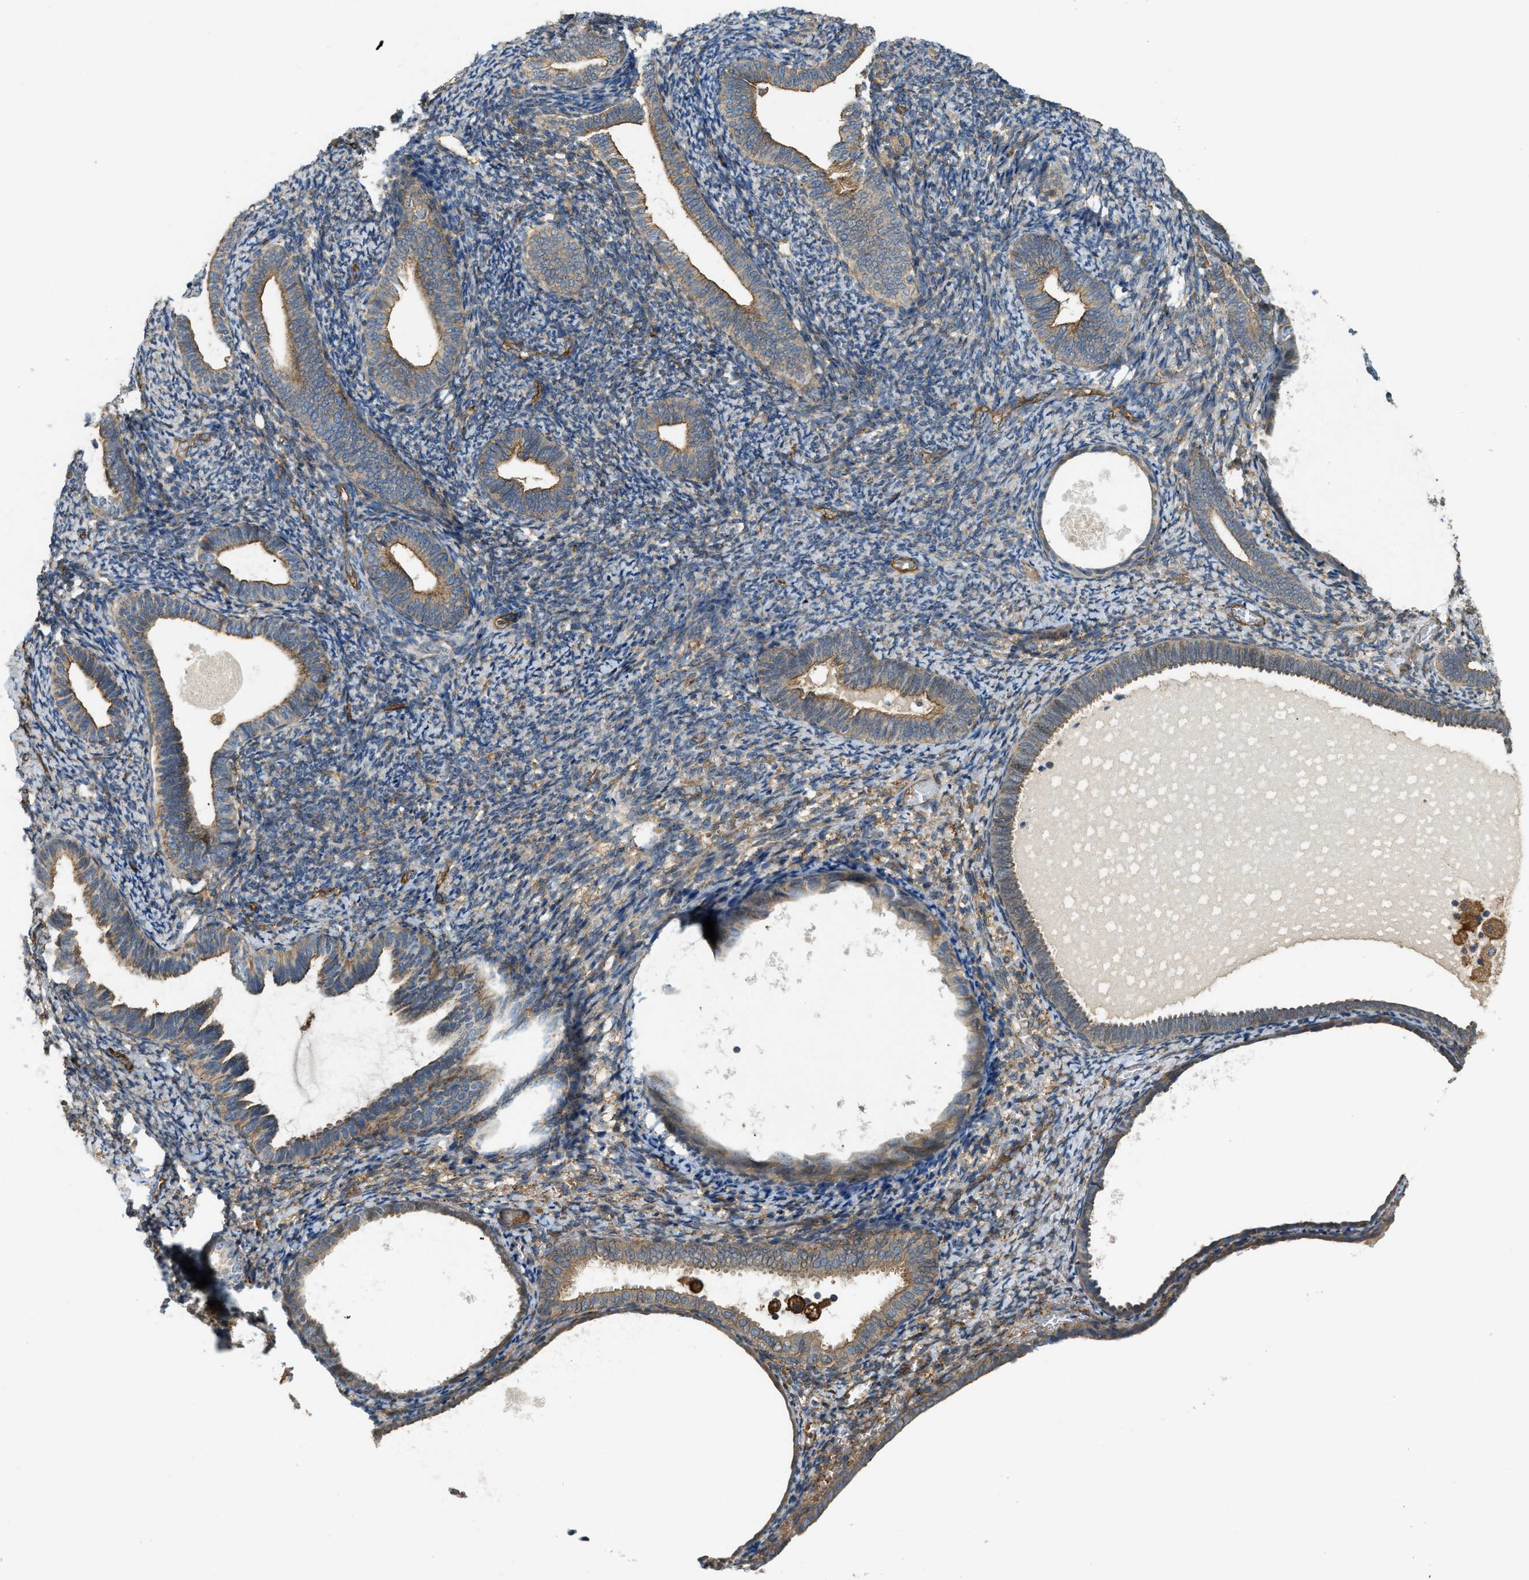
{"staining": {"intensity": "moderate", "quantity": "<25%", "location": "cytoplasmic/membranous"}, "tissue": "endometrium", "cell_type": "Cells in endometrial stroma", "image_type": "normal", "snomed": [{"axis": "morphology", "description": "Normal tissue, NOS"}, {"axis": "topography", "description": "Endometrium"}], "caption": "Benign endometrium exhibits moderate cytoplasmic/membranous staining in approximately <25% of cells in endometrial stroma Immunohistochemistry (ihc) stains the protein in brown and the nuclei are stained blue..", "gene": "BAG4", "patient": {"sex": "female", "age": 66}}